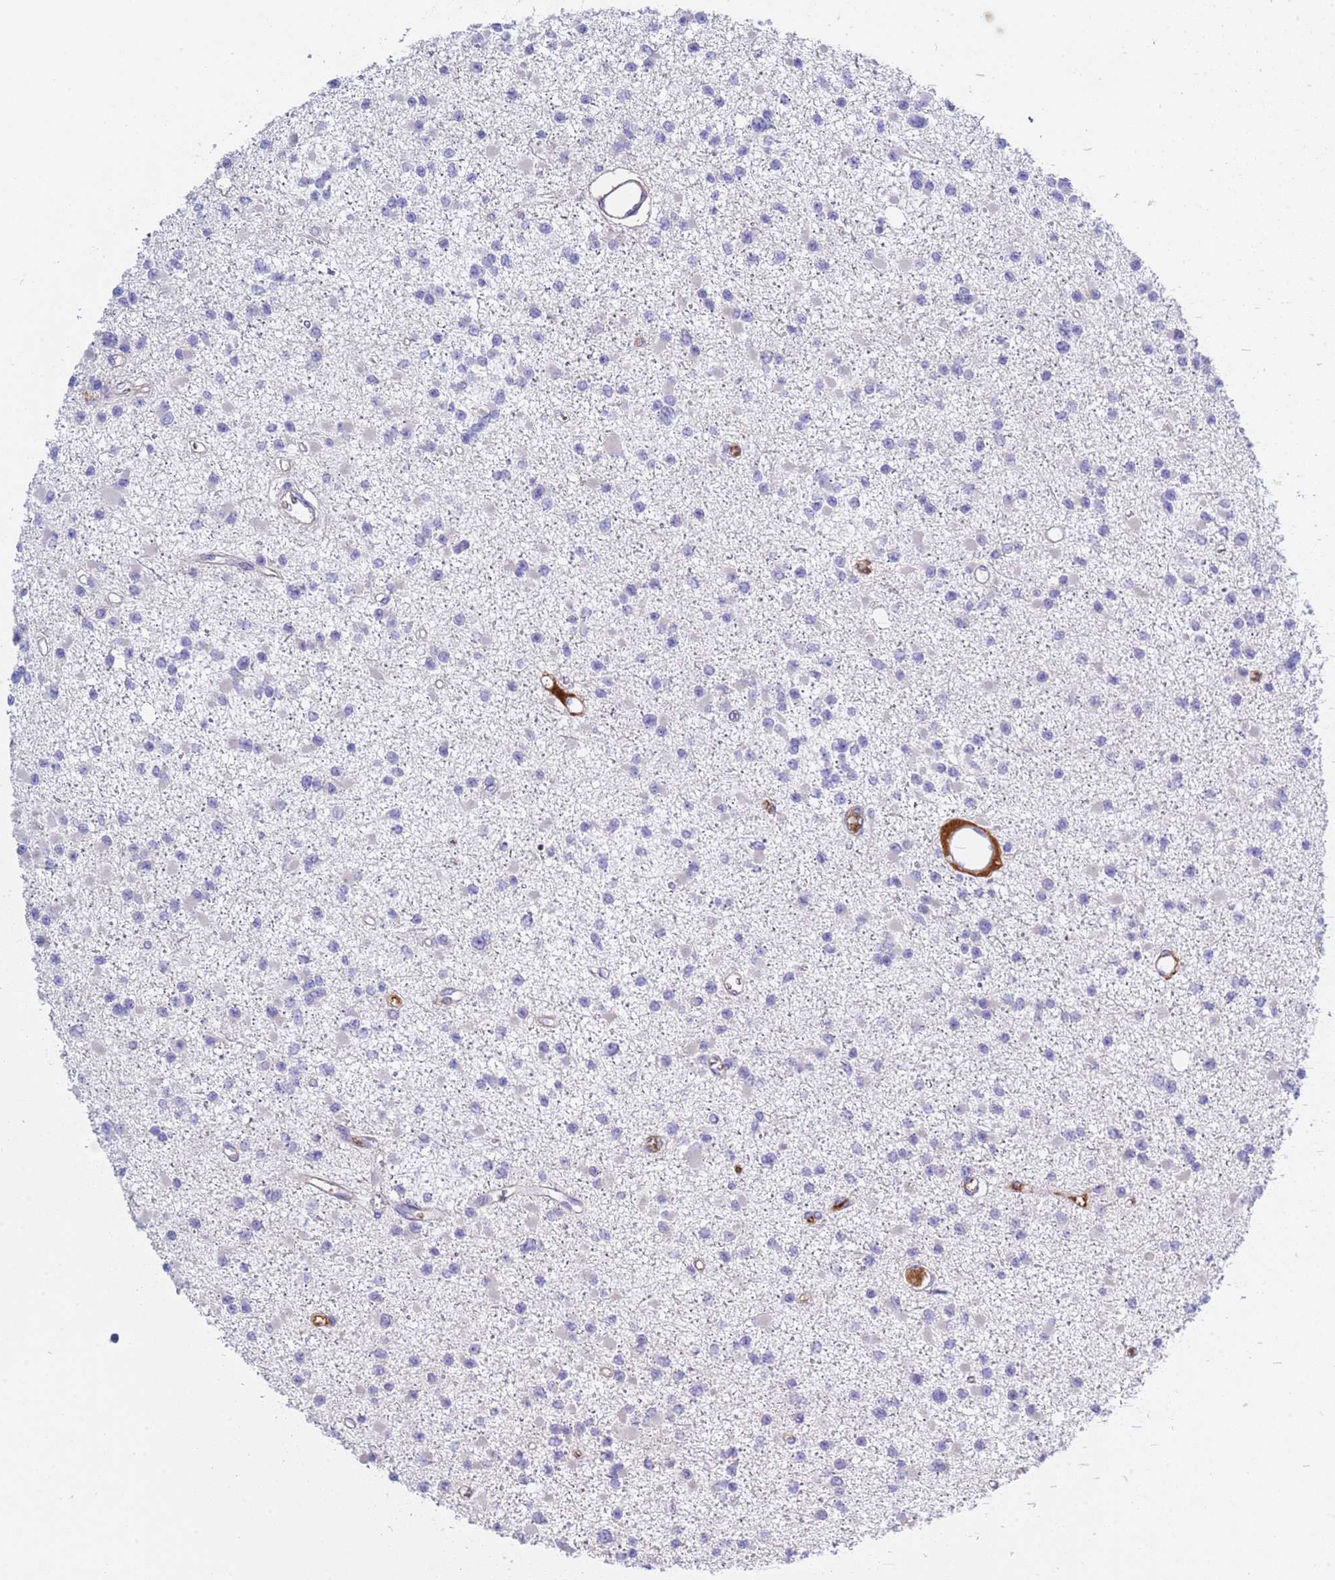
{"staining": {"intensity": "negative", "quantity": "none", "location": "none"}, "tissue": "glioma", "cell_type": "Tumor cells", "image_type": "cancer", "snomed": [{"axis": "morphology", "description": "Glioma, malignant, Low grade"}, {"axis": "topography", "description": "Brain"}], "caption": "Glioma stained for a protein using immunohistochemistry (IHC) demonstrates no positivity tumor cells.", "gene": "C4orf46", "patient": {"sex": "female", "age": 22}}